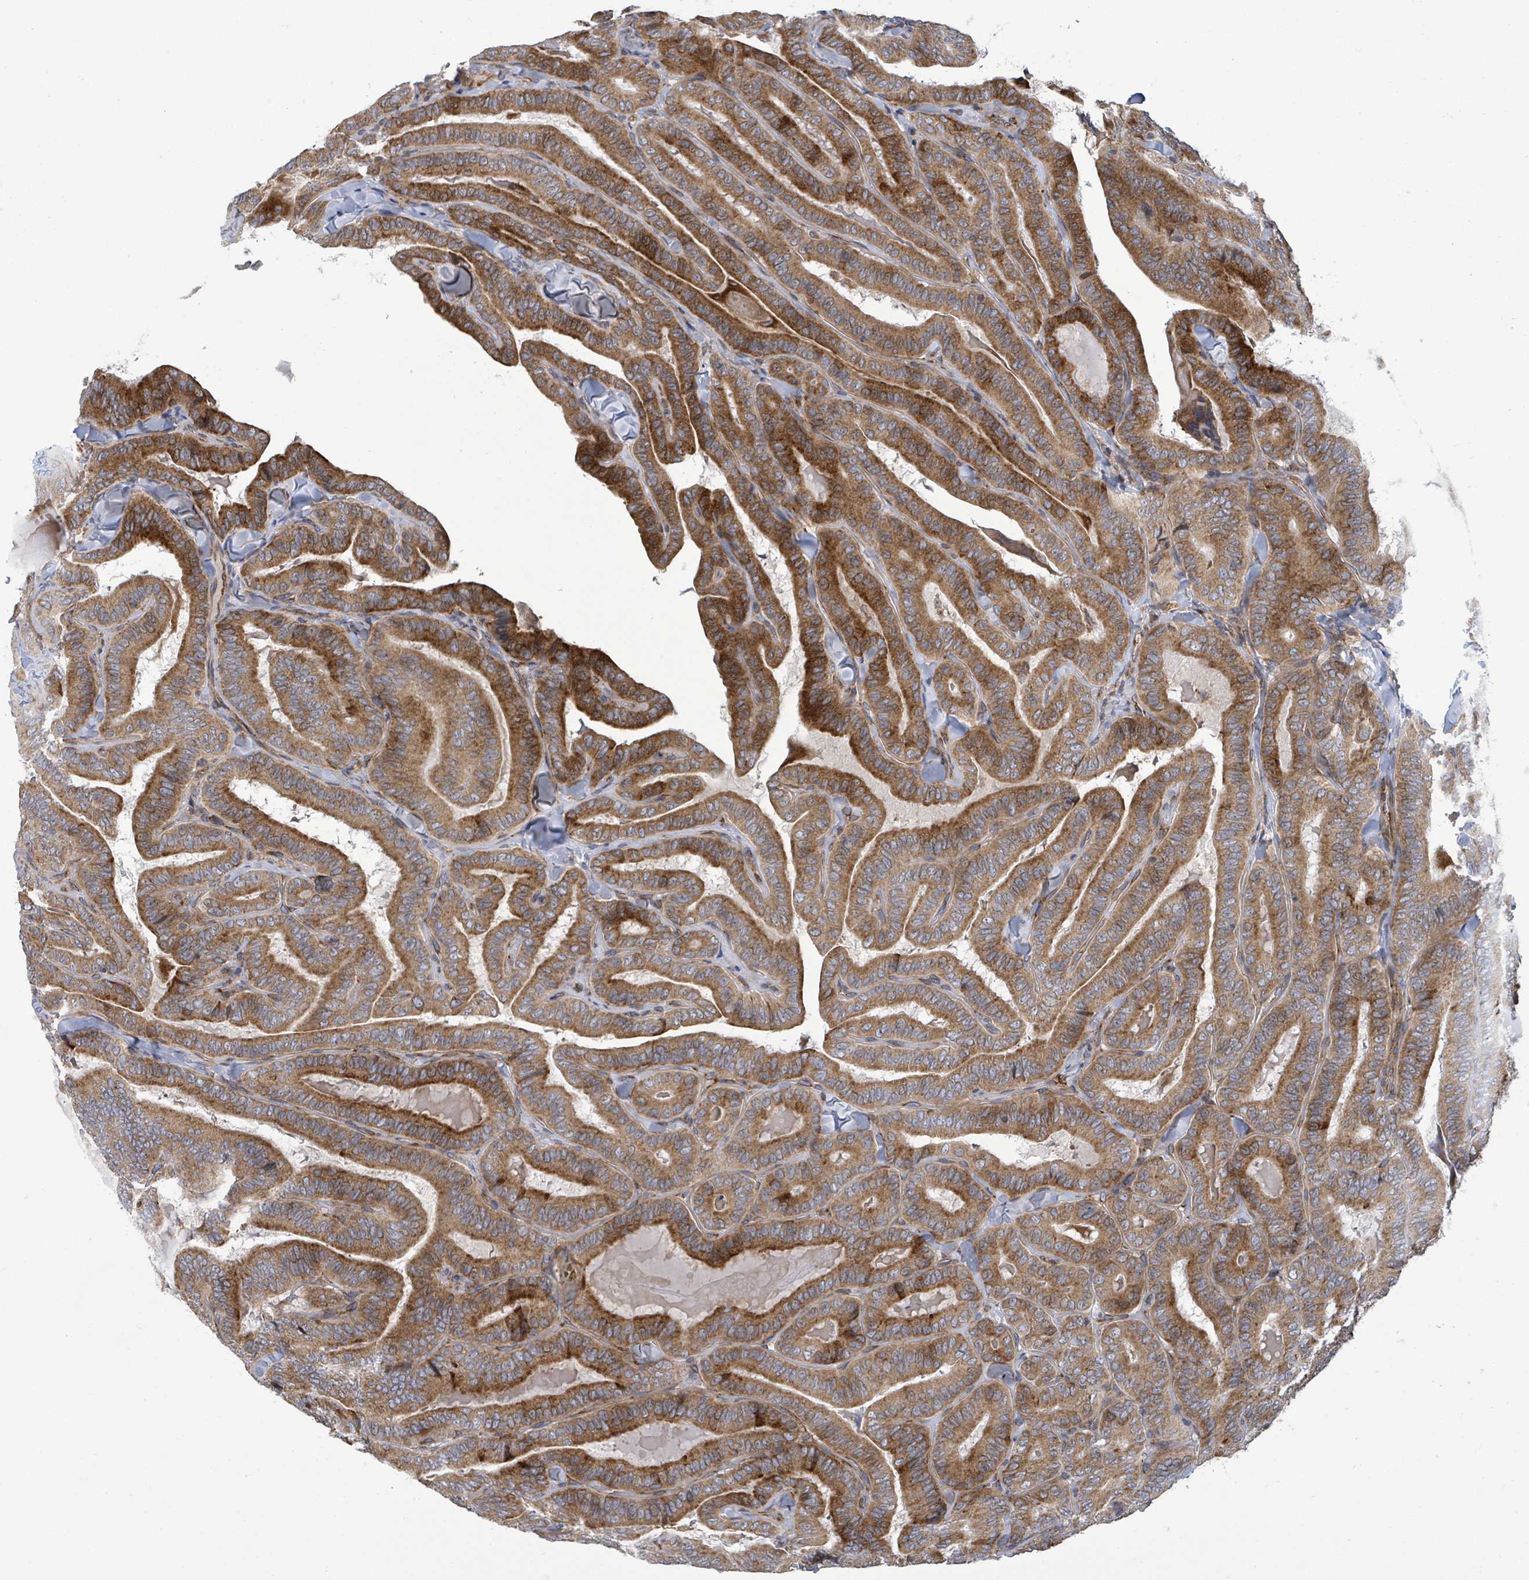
{"staining": {"intensity": "moderate", "quantity": ">75%", "location": "cytoplasmic/membranous"}, "tissue": "thyroid cancer", "cell_type": "Tumor cells", "image_type": "cancer", "snomed": [{"axis": "morphology", "description": "Papillary adenocarcinoma, NOS"}, {"axis": "topography", "description": "Thyroid gland"}], "caption": "IHC of thyroid cancer displays medium levels of moderate cytoplasmic/membranous staining in about >75% of tumor cells.", "gene": "NOMO1", "patient": {"sex": "male", "age": 61}}